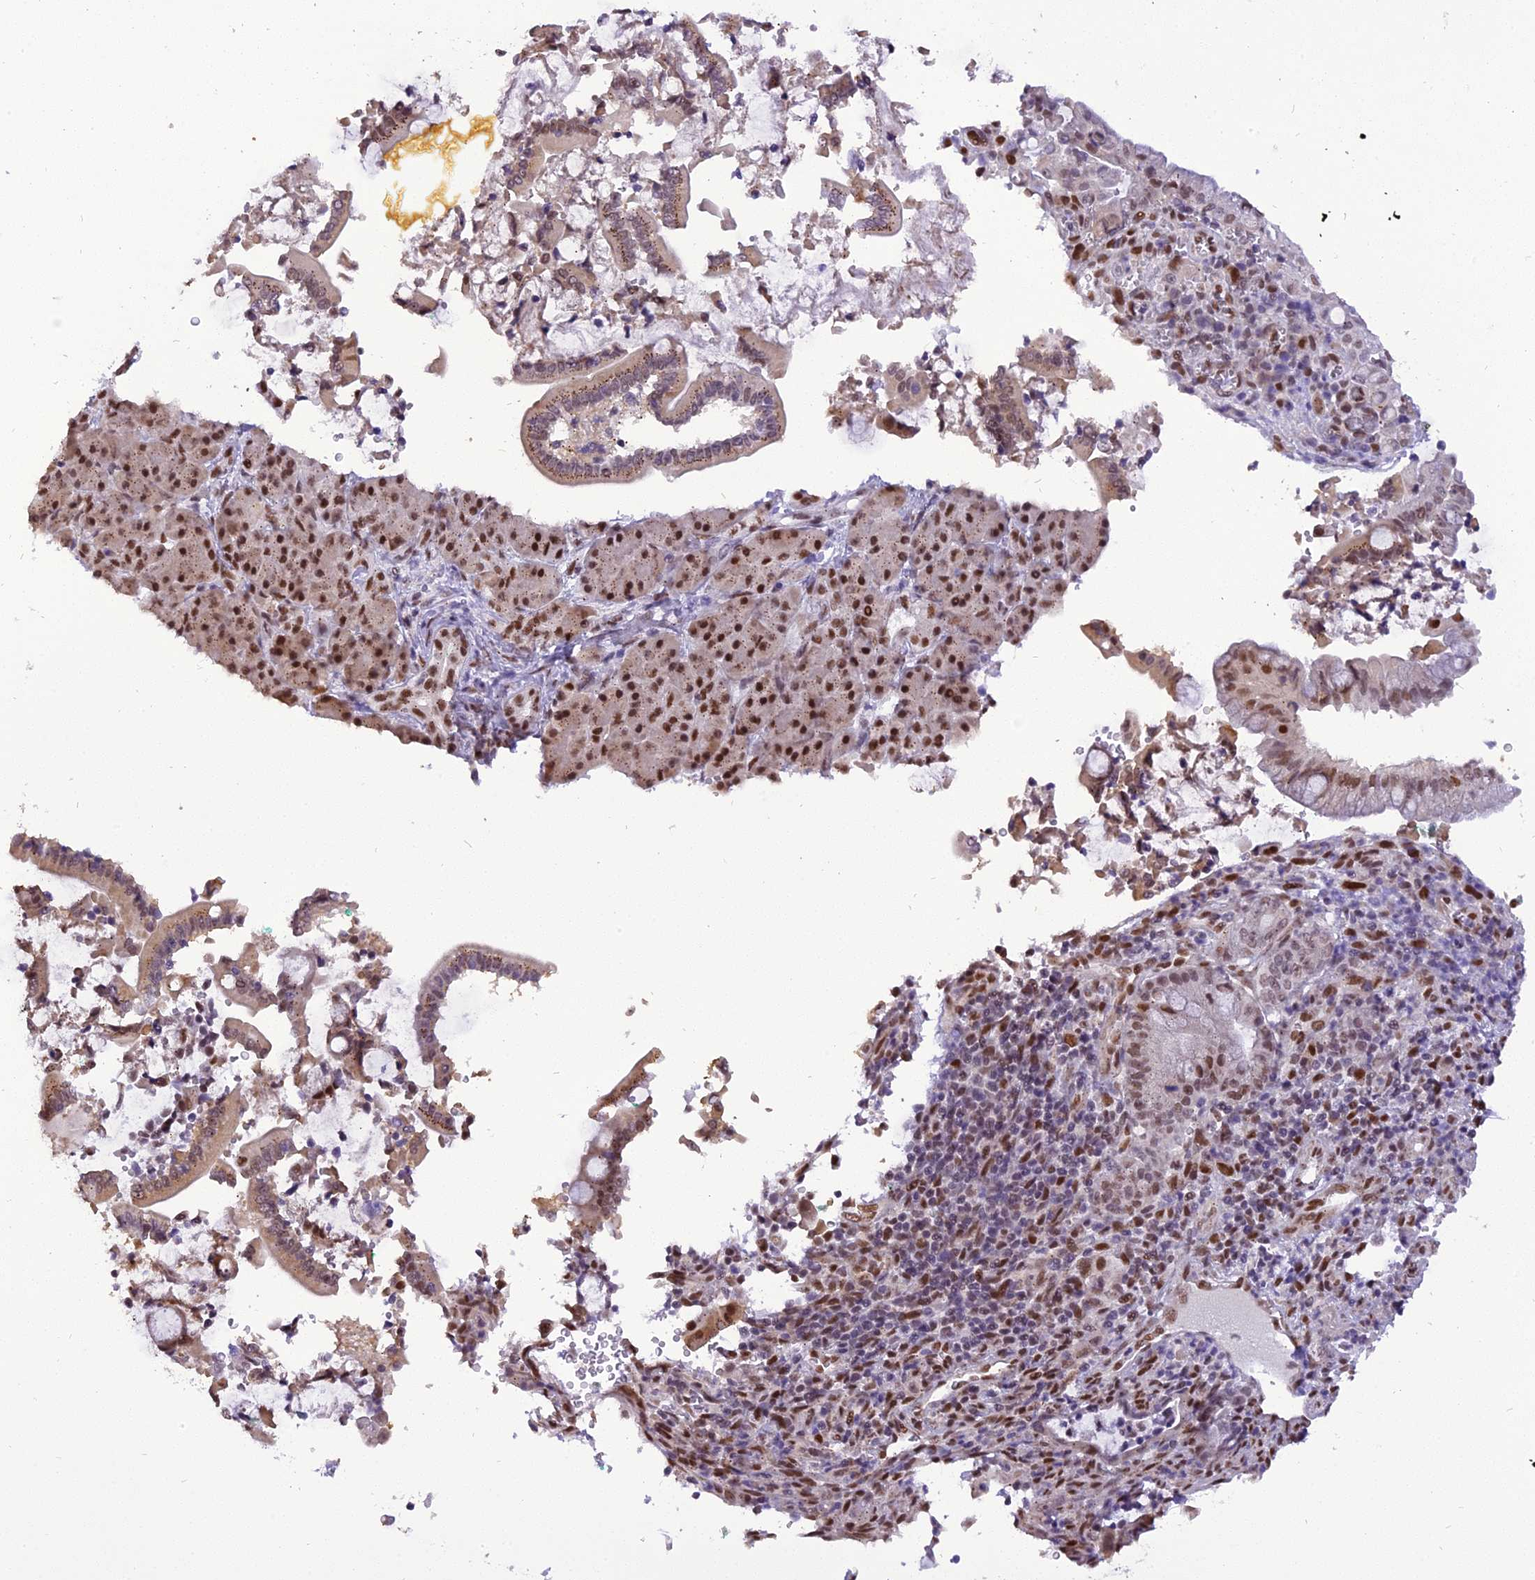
{"staining": {"intensity": "moderate", "quantity": ">75%", "location": "nuclear"}, "tissue": "pancreatic cancer", "cell_type": "Tumor cells", "image_type": "cancer", "snomed": [{"axis": "morphology", "description": "Normal tissue, NOS"}, {"axis": "morphology", "description": "Adenocarcinoma, NOS"}, {"axis": "topography", "description": "Pancreas"}], "caption": "There is medium levels of moderate nuclear expression in tumor cells of pancreatic cancer, as demonstrated by immunohistochemical staining (brown color).", "gene": "IRF2BP1", "patient": {"sex": "female", "age": 55}}